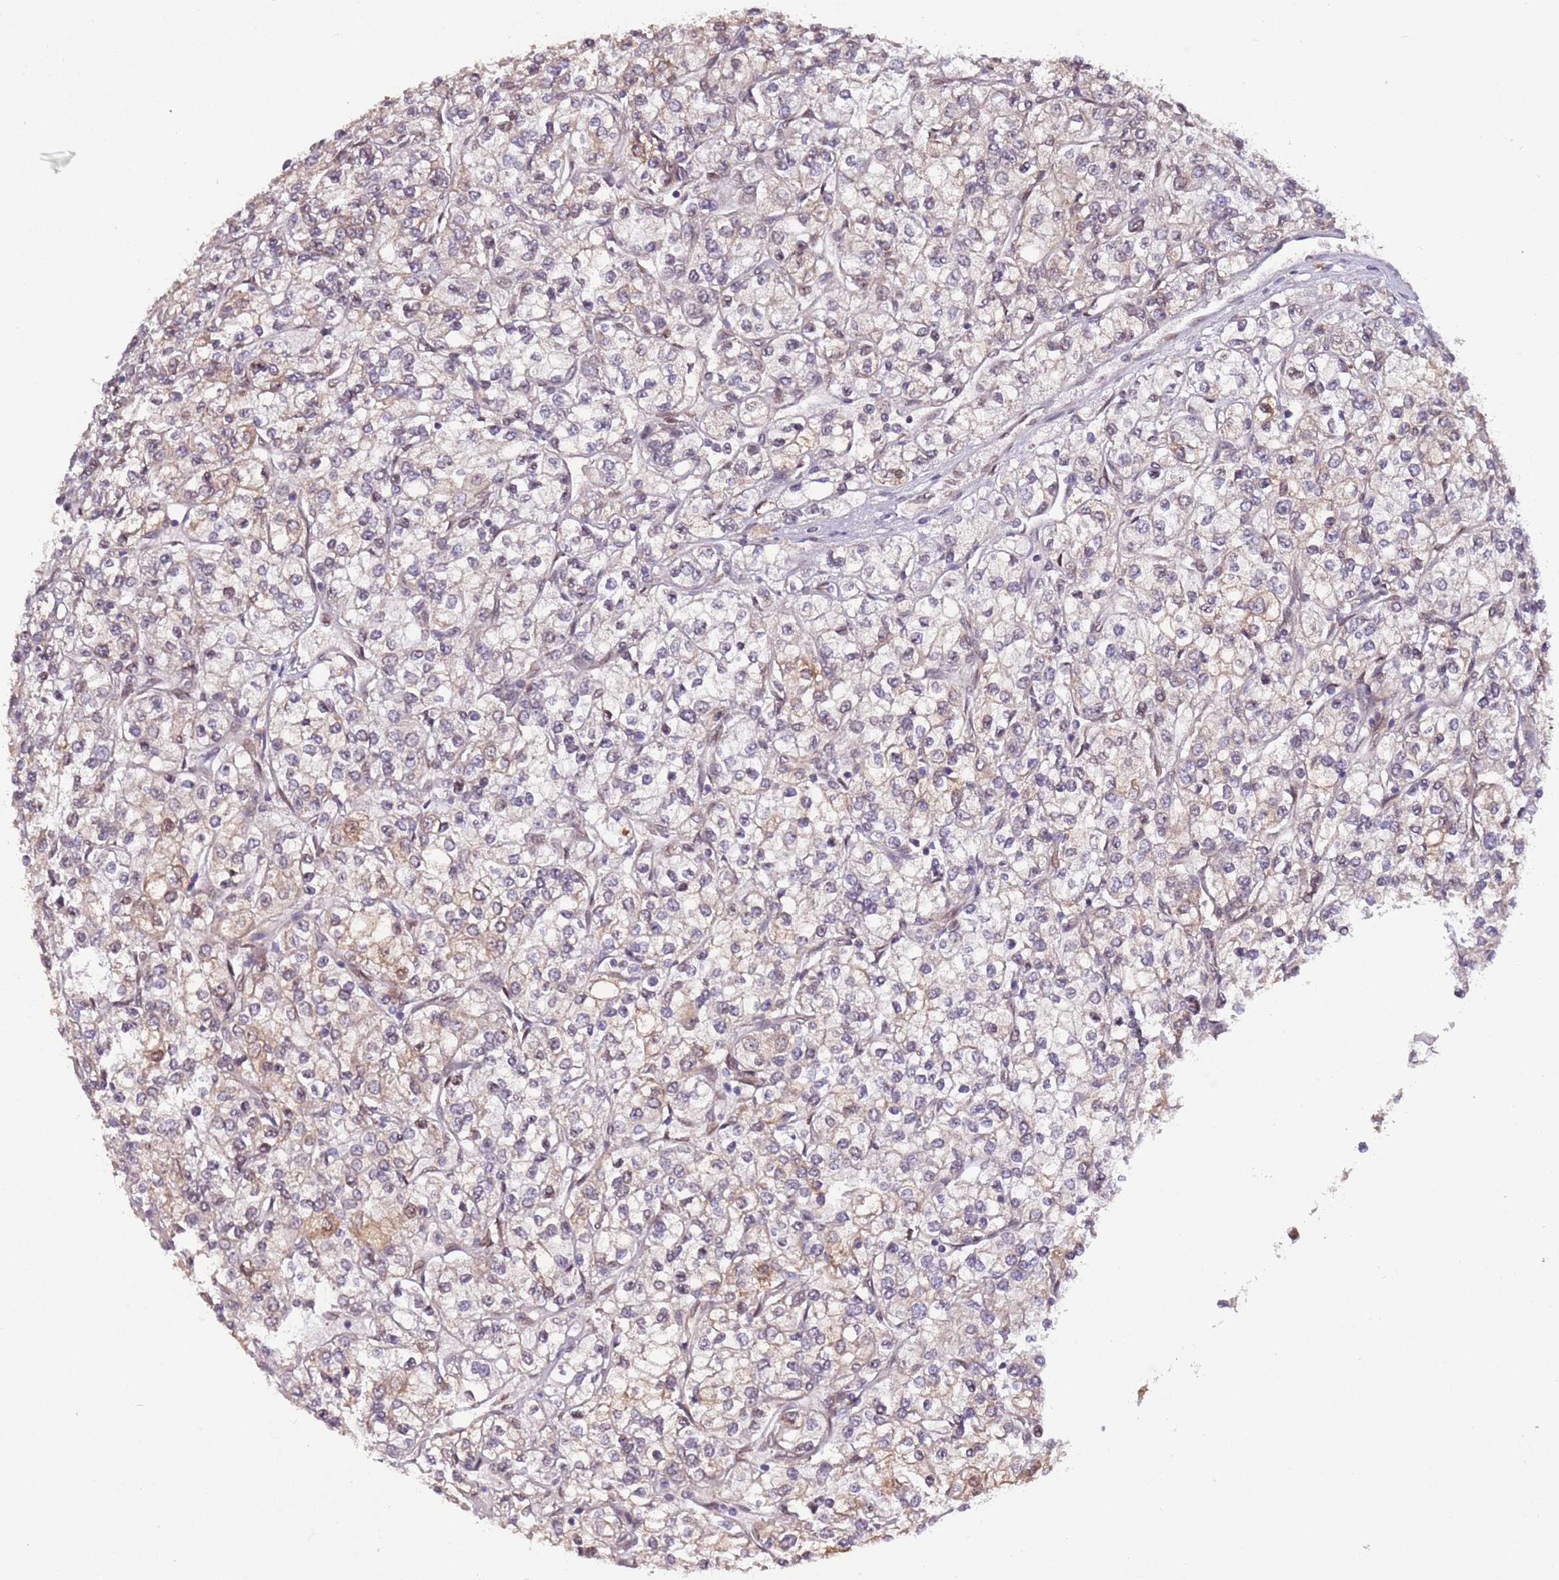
{"staining": {"intensity": "weak", "quantity": "<25%", "location": "cytoplasmic/membranous"}, "tissue": "renal cancer", "cell_type": "Tumor cells", "image_type": "cancer", "snomed": [{"axis": "morphology", "description": "Adenocarcinoma, NOS"}, {"axis": "topography", "description": "Kidney"}], "caption": "Immunohistochemistry image of renal cancer stained for a protein (brown), which shows no staining in tumor cells. Nuclei are stained in blue.", "gene": "ZNF665", "patient": {"sex": "male", "age": 80}}